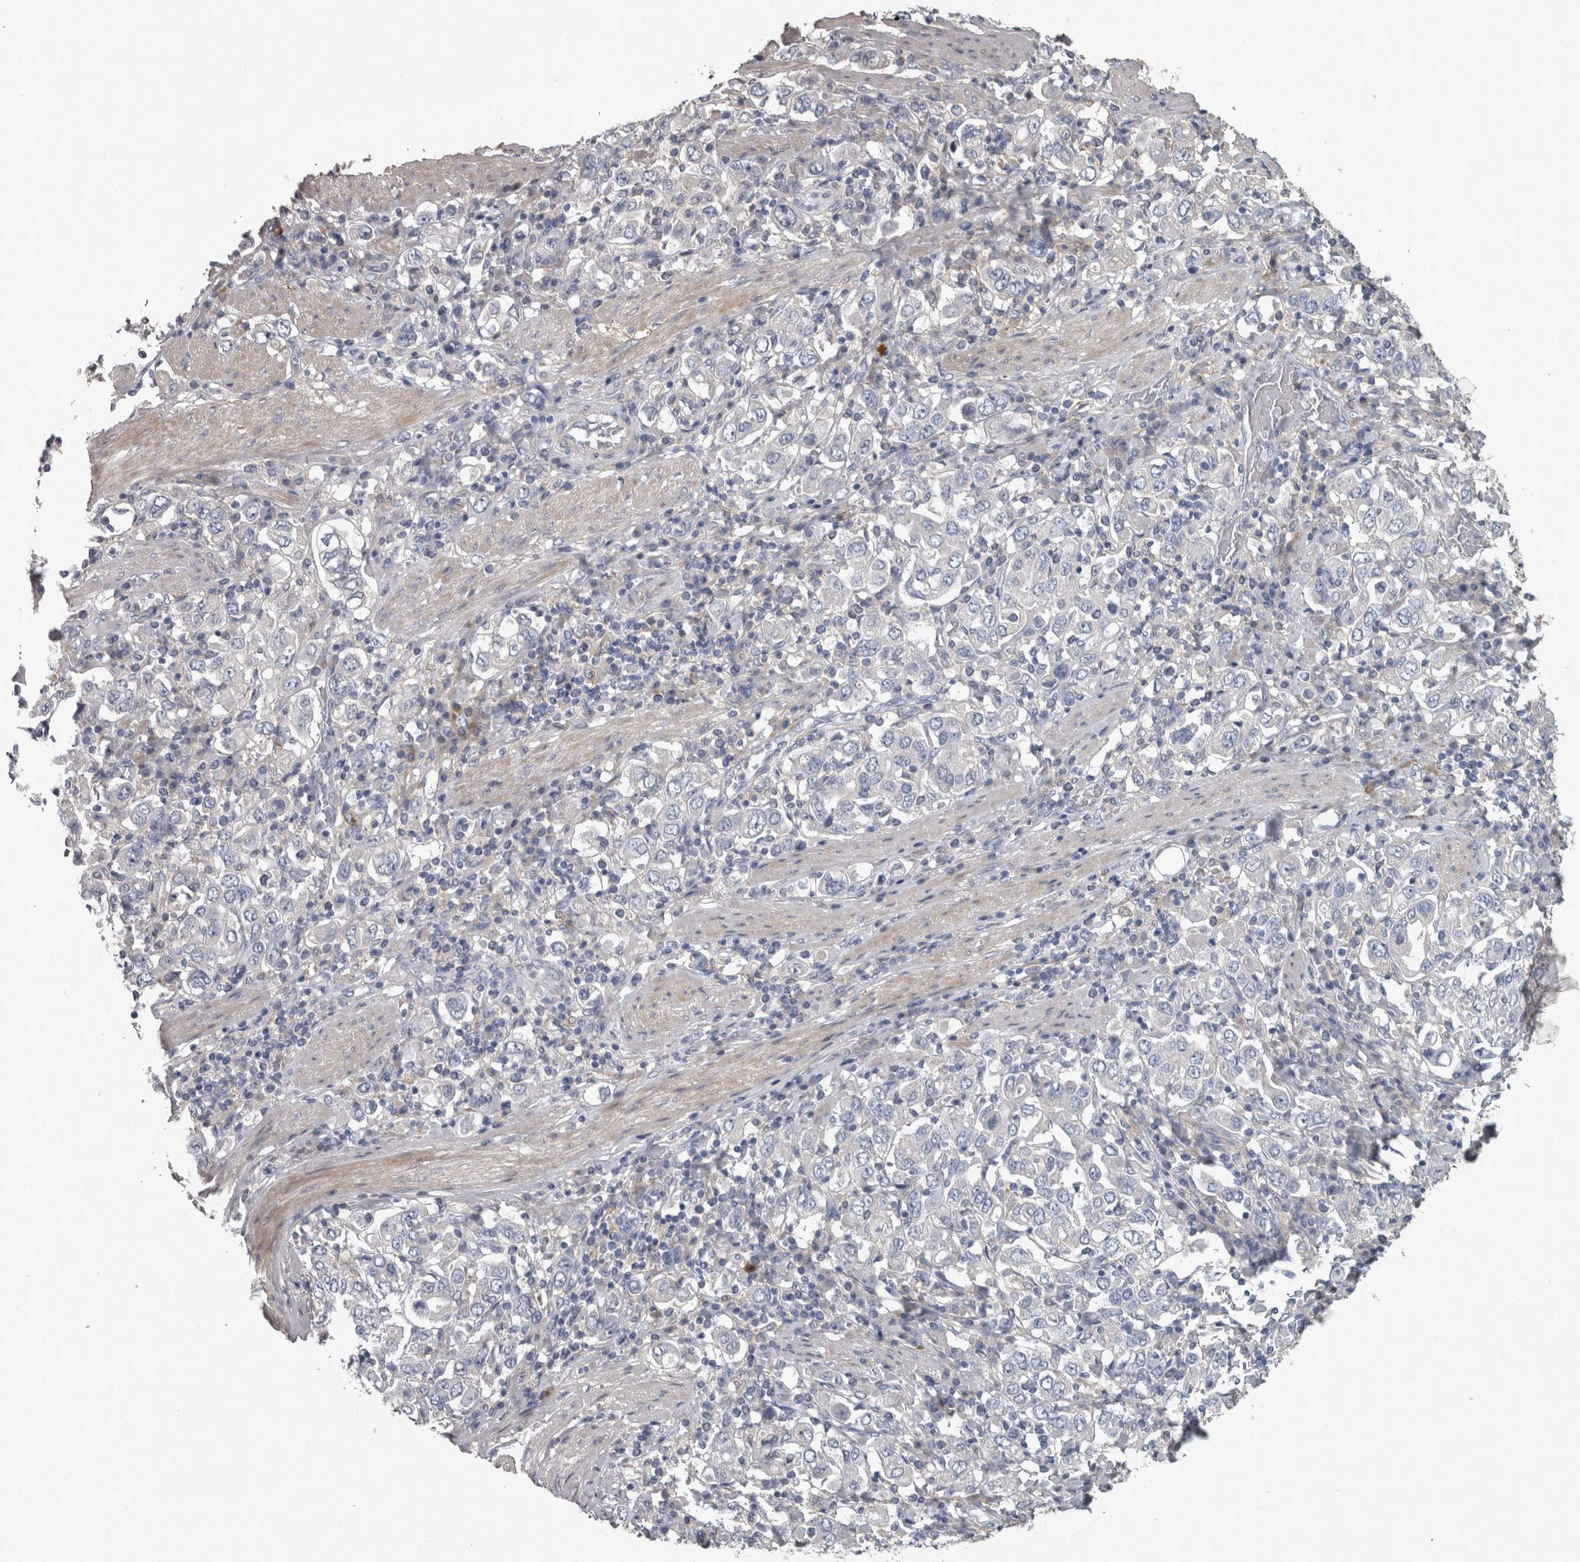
{"staining": {"intensity": "negative", "quantity": "none", "location": "none"}, "tissue": "stomach cancer", "cell_type": "Tumor cells", "image_type": "cancer", "snomed": [{"axis": "morphology", "description": "Adenocarcinoma, NOS"}, {"axis": "topography", "description": "Stomach, upper"}], "caption": "Immunohistochemical staining of stomach adenocarcinoma demonstrates no significant expression in tumor cells. Brightfield microscopy of immunohistochemistry stained with DAB (brown) and hematoxylin (blue), captured at high magnification.", "gene": "EFEMP2", "patient": {"sex": "male", "age": 62}}